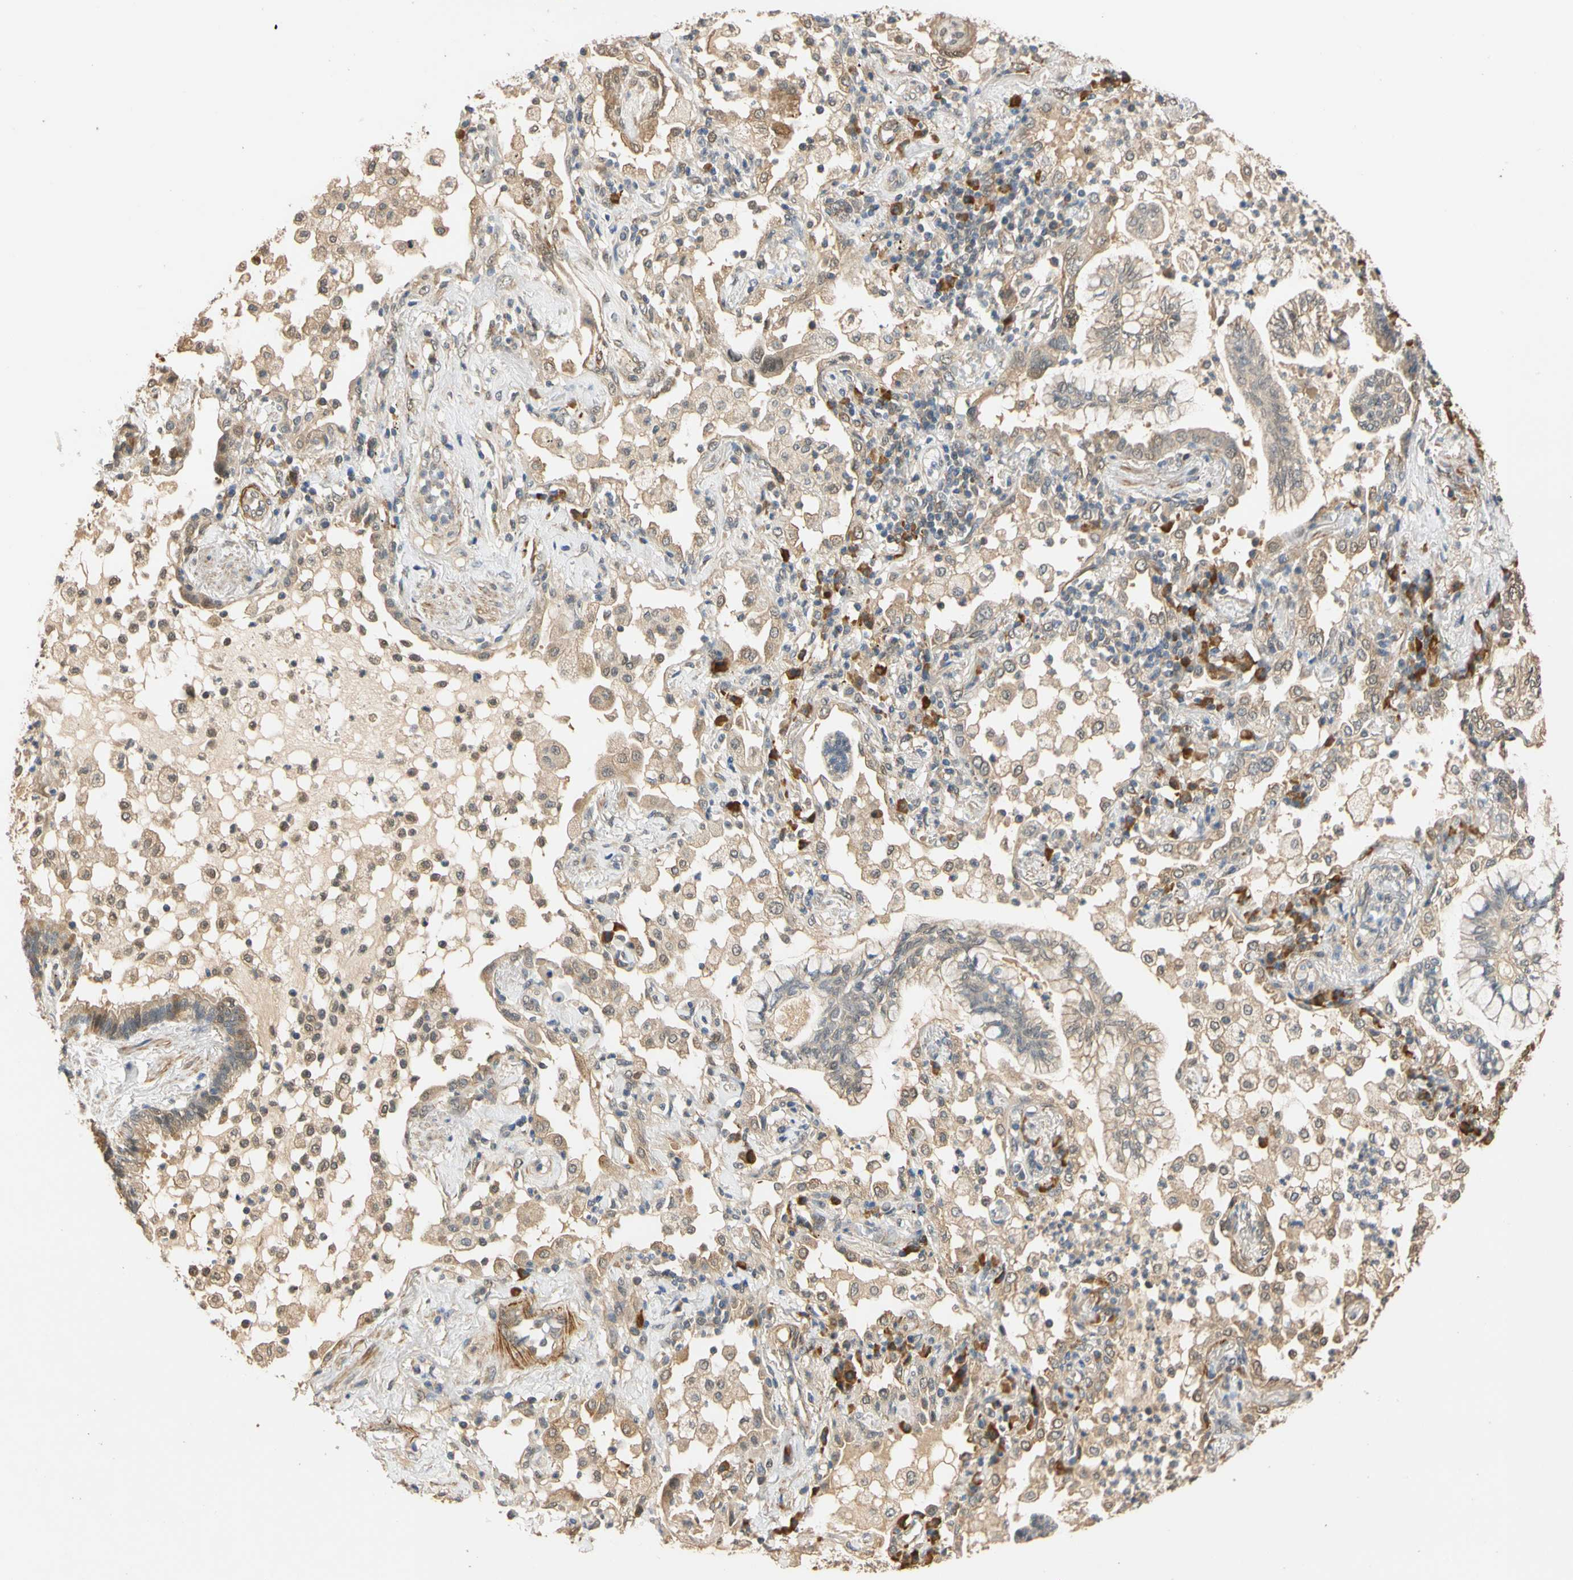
{"staining": {"intensity": "moderate", "quantity": "25%-75%", "location": "cytoplasmic/membranous"}, "tissue": "lung cancer", "cell_type": "Tumor cells", "image_type": "cancer", "snomed": [{"axis": "morphology", "description": "Normal tissue, NOS"}, {"axis": "morphology", "description": "Adenocarcinoma, NOS"}, {"axis": "topography", "description": "Bronchus"}, {"axis": "topography", "description": "Lung"}], "caption": "High-power microscopy captured an immunohistochemistry histopathology image of adenocarcinoma (lung), revealing moderate cytoplasmic/membranous expression in approximately 25%-75% of tumor cells.", "gene": "QSER1", "patient": {"sex": "female", "age": 70}}